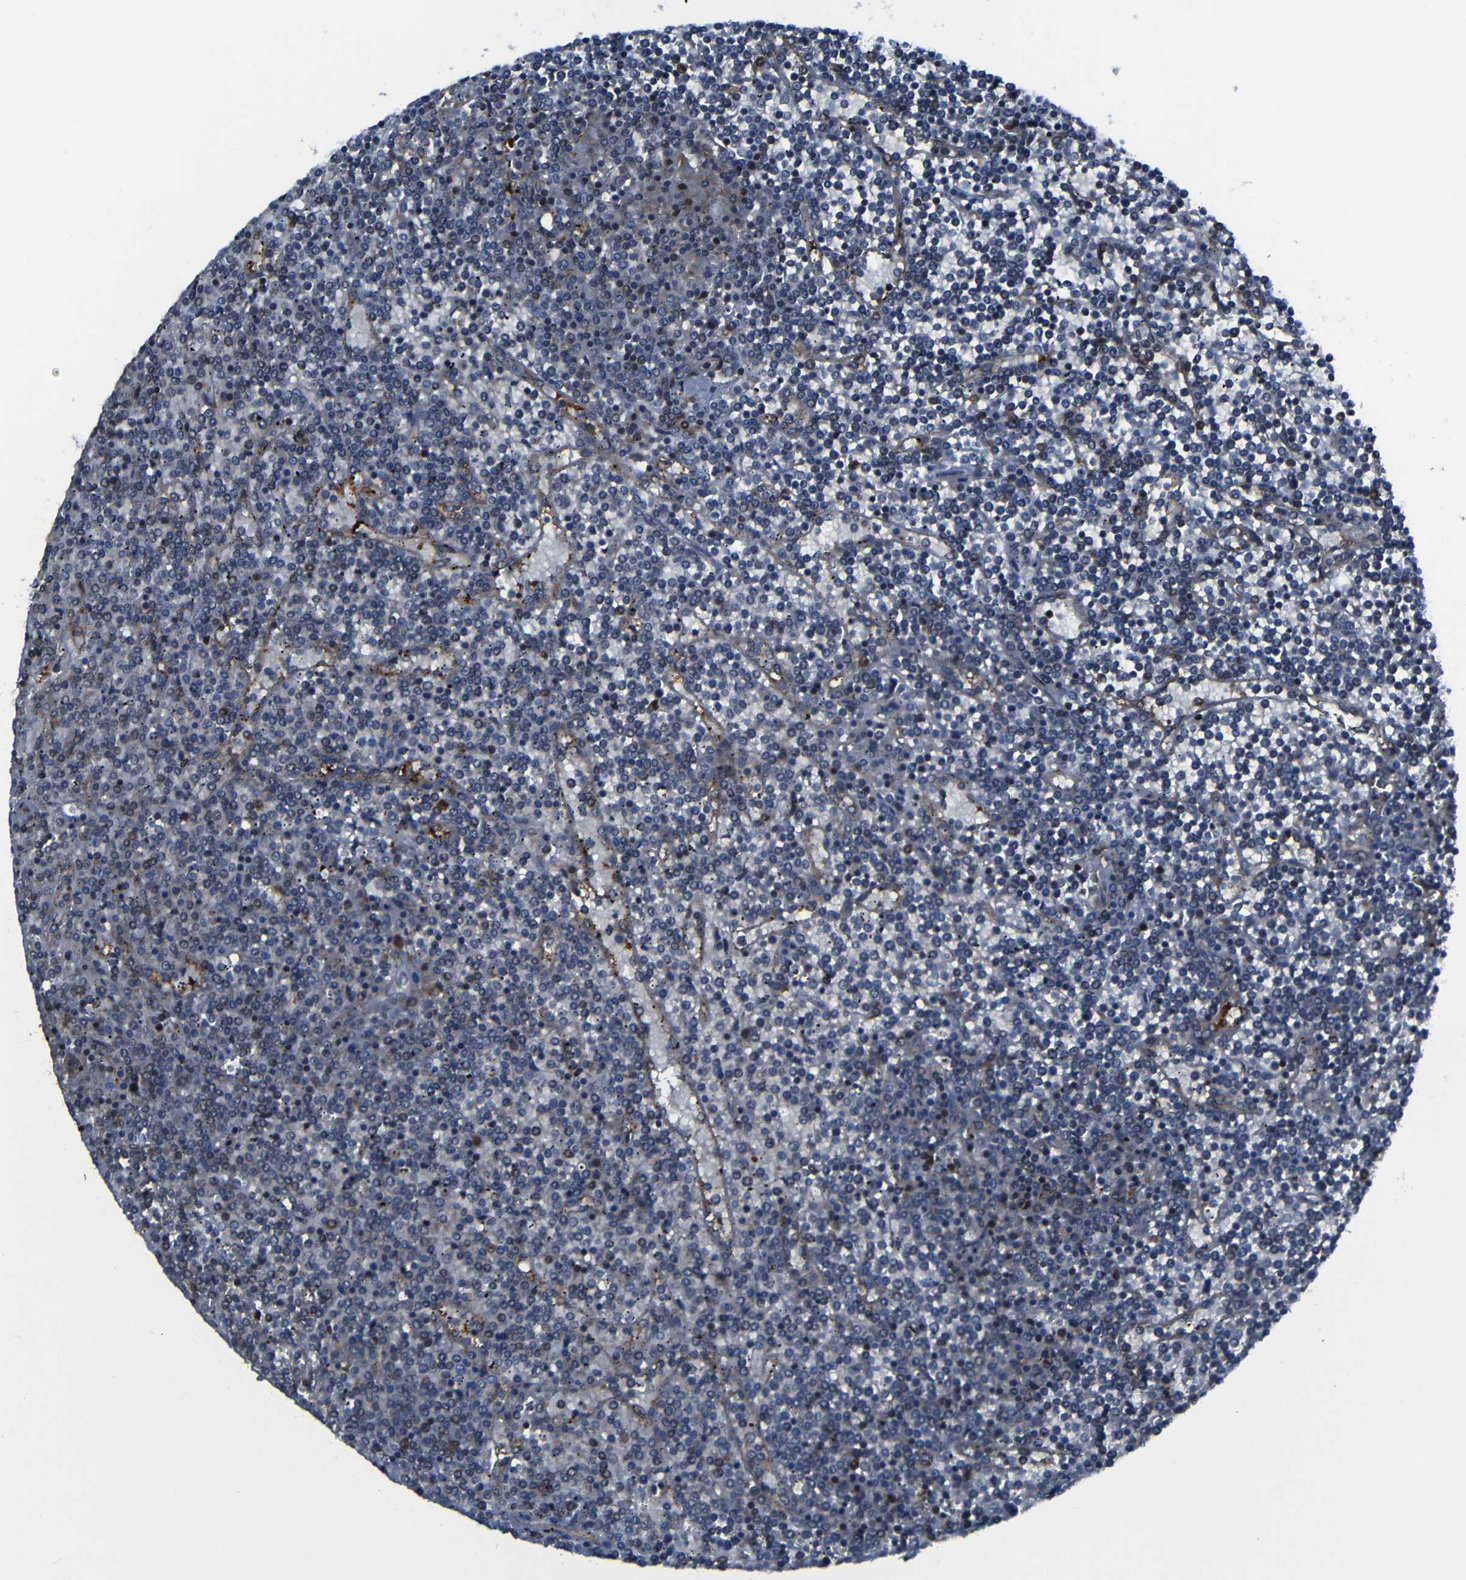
{"staining": {"intensity": "negative", "quantity": "none", "location": "none"}, "tissue": "lymphoma", "cell_type": "Tumor cells", "image_type": "cancer", "snomed": [{"axis": "morphology", "description": "Malignant lymphoma, non-Hodgkin's type, Low grade"}, {"axis": "topography", "description": "Spleen"}], "caption": "Lymphoma stained for a protein using immunohistochemistry (IHC) displays no staining tumor cells.", "gene": "KIAA0513", "patient": {"sex": "female", "age": 19}}